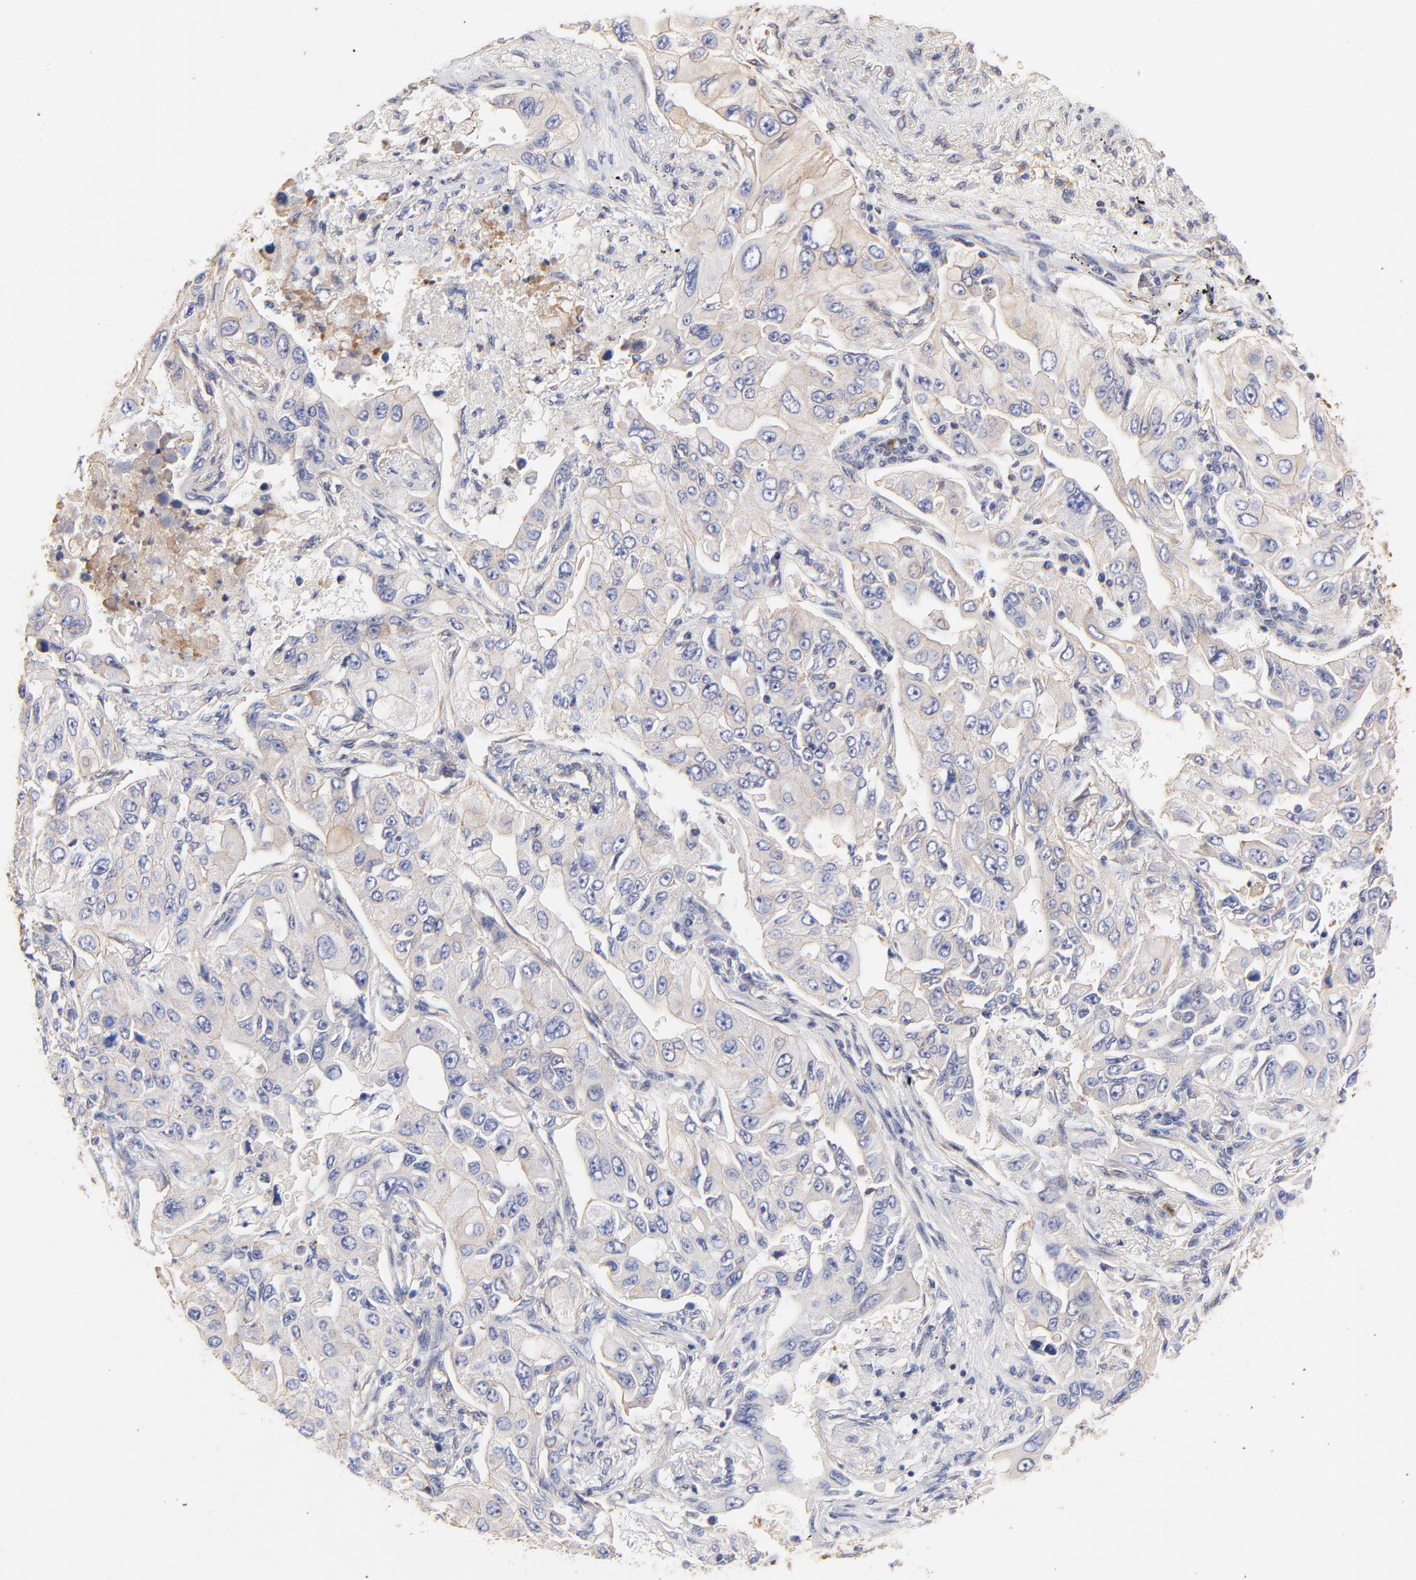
{"staining": {"intensity": "weak", "quantity": "<25%", "location": "cytoplasmic/membranous"}, "tissue": "lung cancer", "cell_type": "Tumor cells", "image_type": "cancer", "snomed": [{"axis": "morphology", "description": "Adenocarcinoma, NOS"}, {"axis": "topography", "description": "Lung"}], "caption": "Human lung cancer (adenocarcinoma) stained for a protein using immunohistochemistry (IHC) demonstrates no expression in tumor cells.", "gene": "LRCH2", "patient": {"sex": "male", "age": 84}}